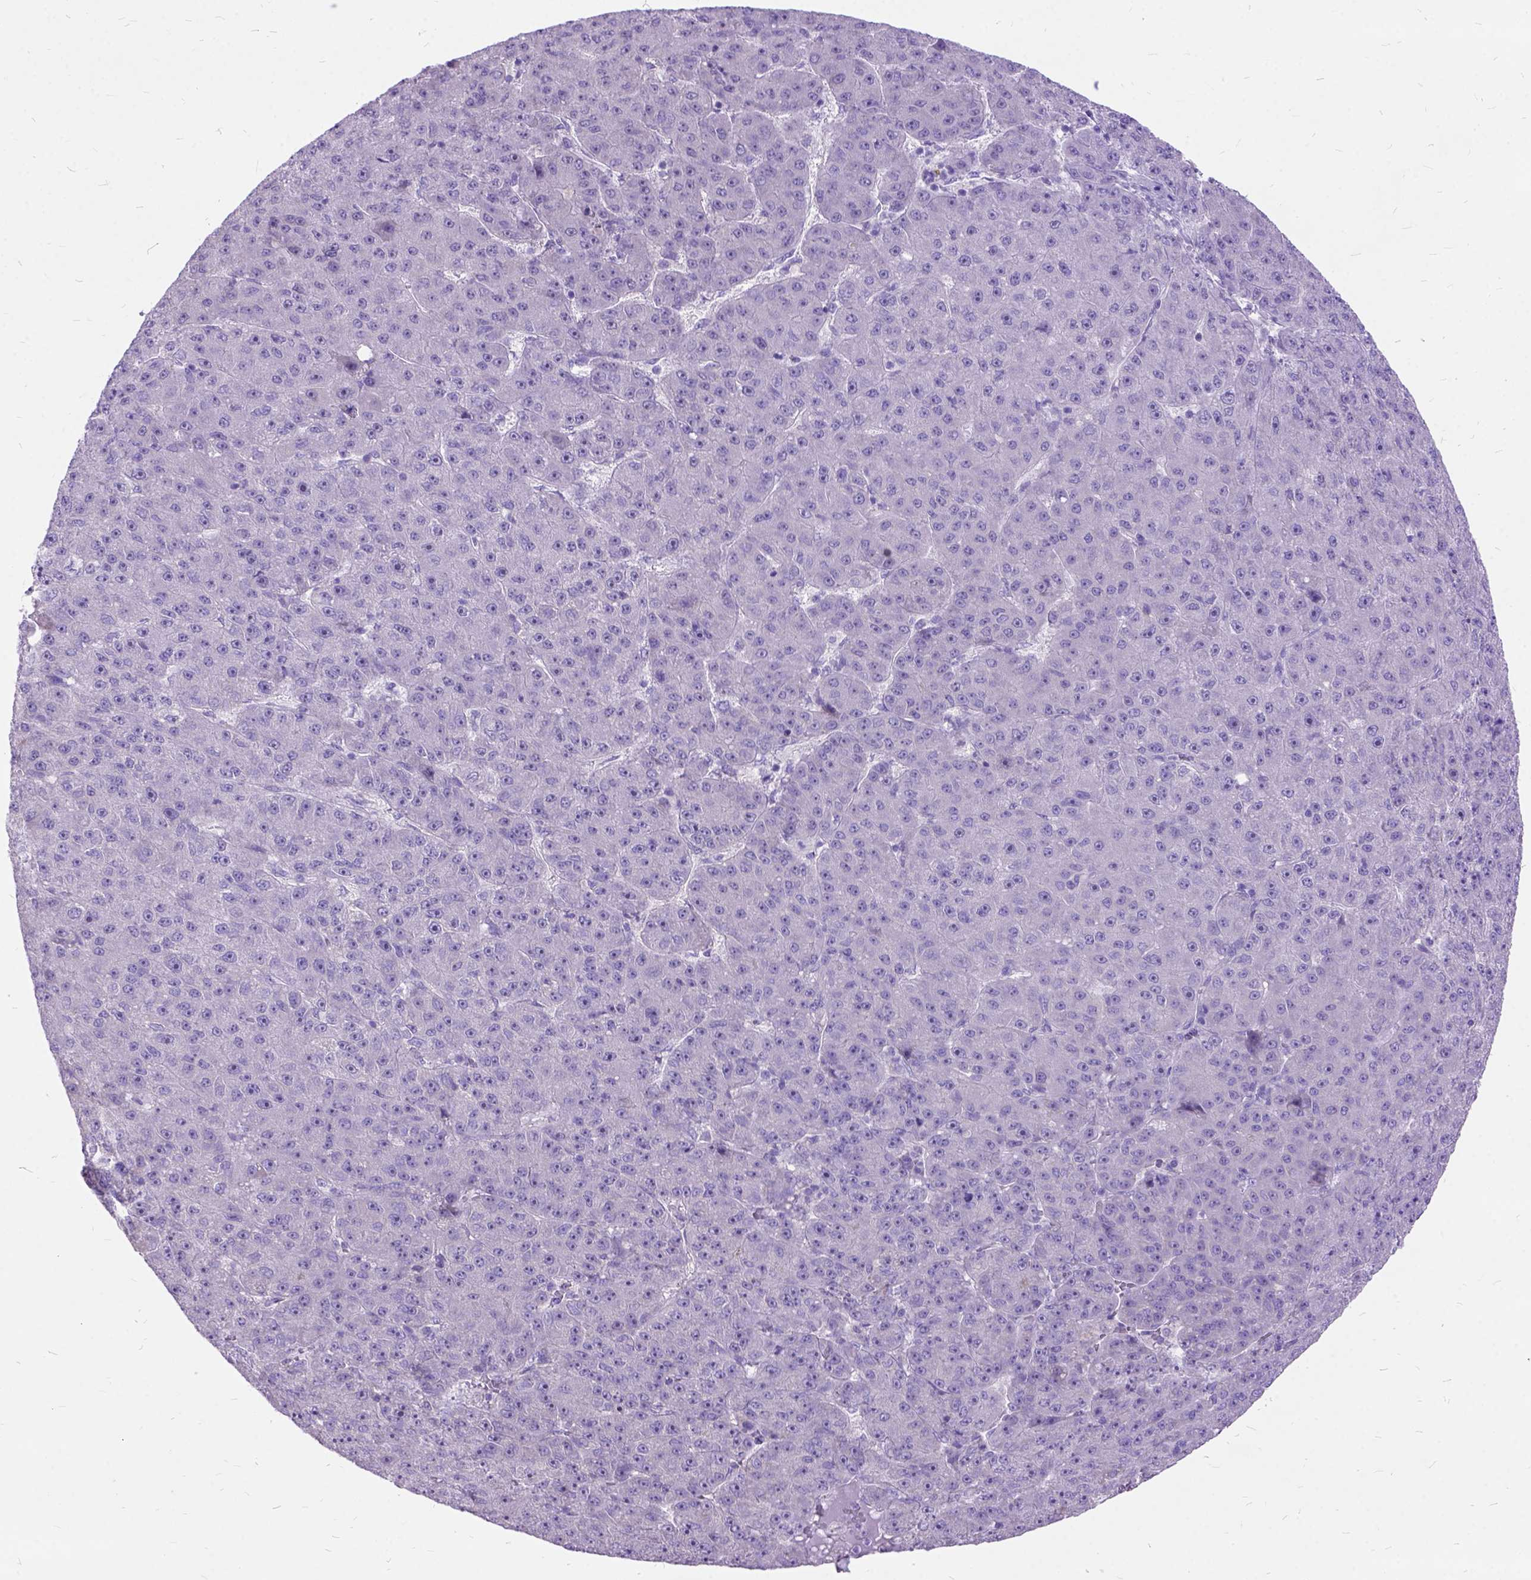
{"staining": {"intensity": "negative", "quantity": "none", "location": "none"}, "tissue": "liver cancer", "cell_type": "Tumor cells", "image_type": "cancer", "snomed": [{"axis": "morphology", "description": "Carcinoma, Hepatocellular, NOS"}, {"axis": "topography", "description": "Liver"}], "caption": "An image of liver cancer stained for a protein reveals no brown staining in tumor cells. Brightfield microscopy of IHC stained with DAB (brown) and hematoxylin (blue), captured at high magnification.", "gene": "CTAG2", "patient": {"sex": "male", "age": 67}}